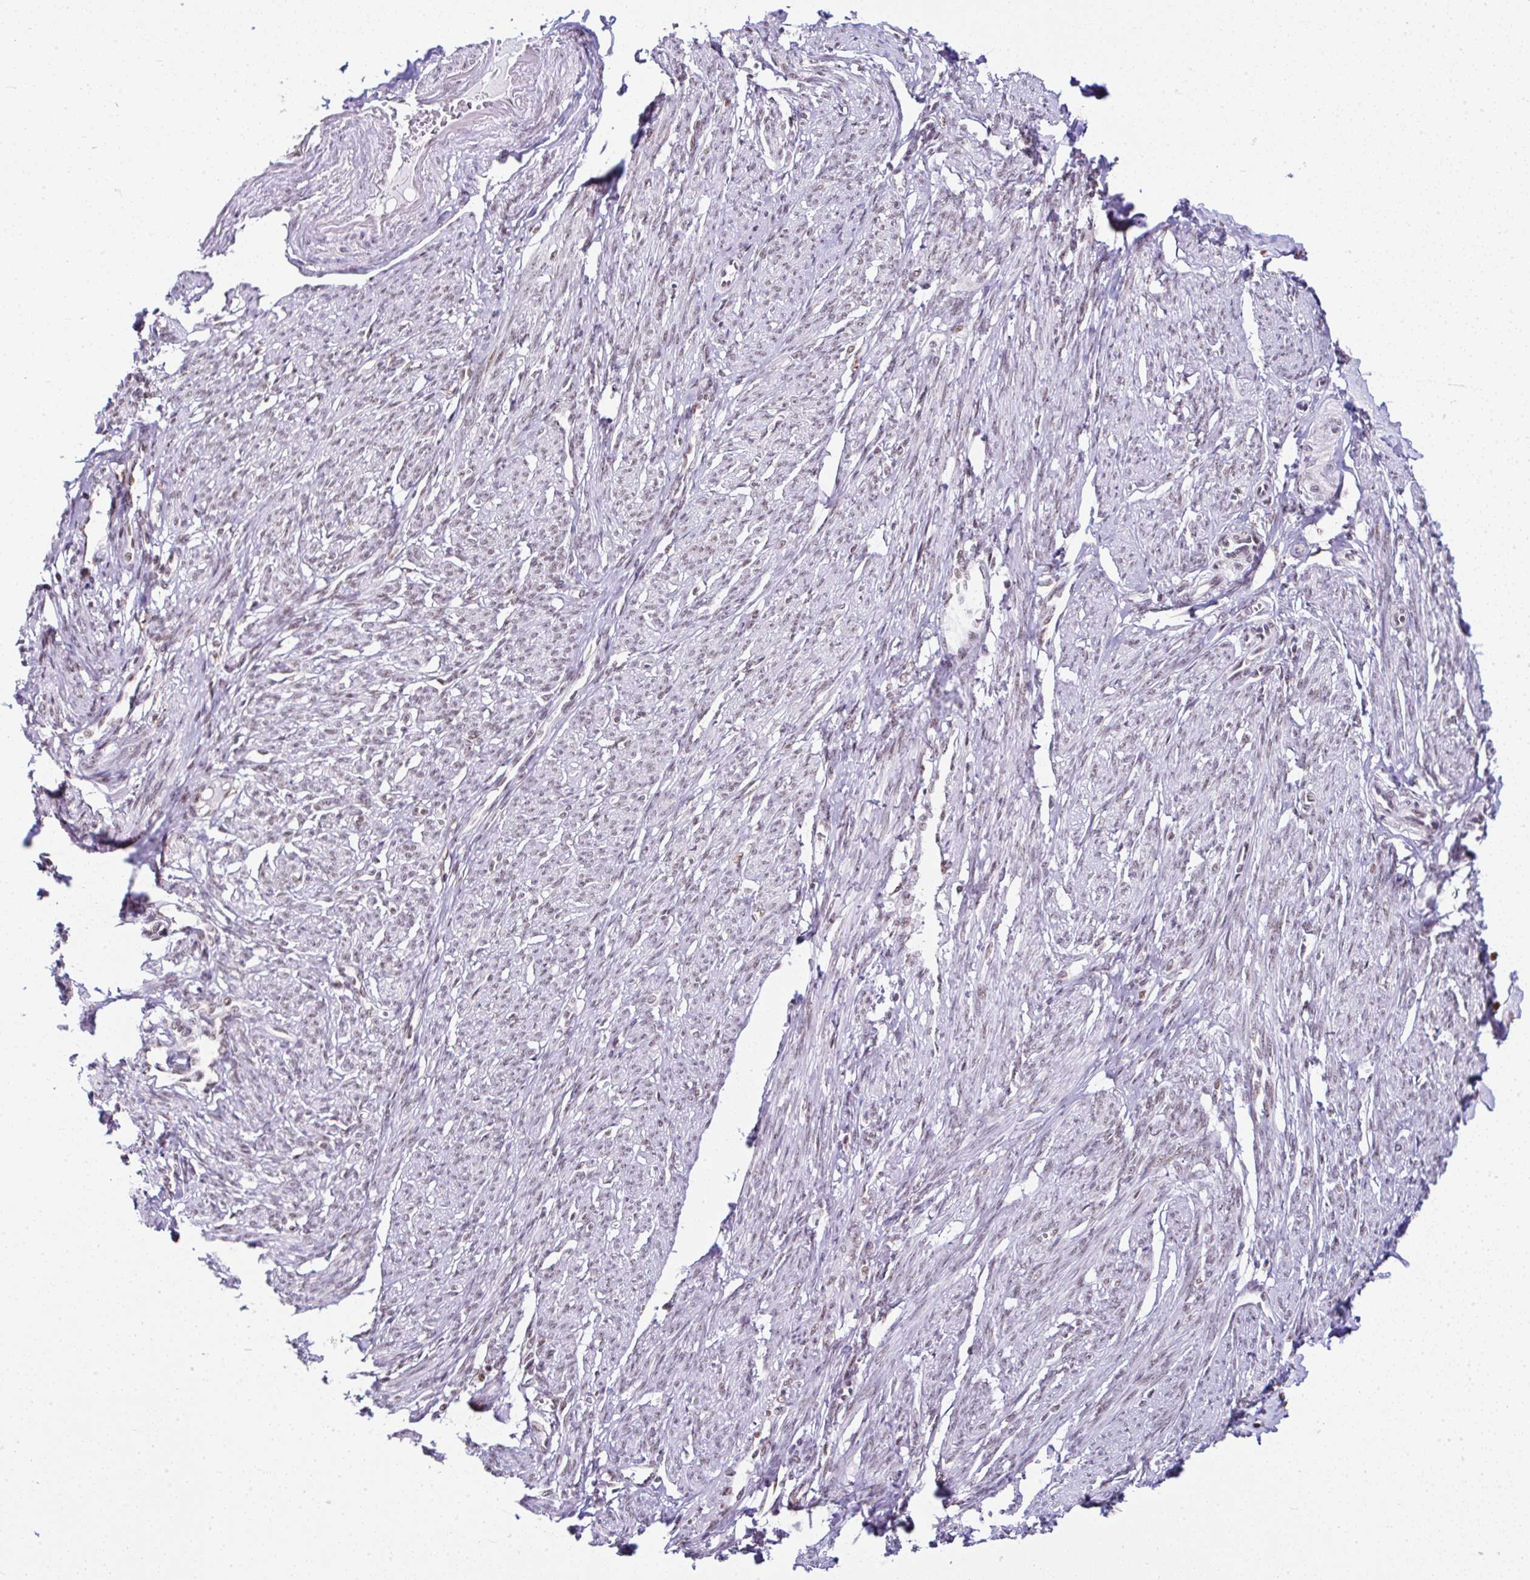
{"staining": {"intensity": "moderate", "quantity": "25%-75%", "location": "nuclear"}, "tissue": "smooth muscle", "cell_type": "Smooth muscle cells", "image_type": "normal", "snomed": [{"axis": "morphology", "description": "Normal tissue, NOS"}, {"axis": "topography", "description": "Smooth muscle"}], "caption": "Moderate nuclear staining for a protein is seen in approximately 25%-75% of smooth muscle cells of benign smooth muscle using immunohistochemistry.", "gene": "PTPN2", "patient": {"sex": "female", "age": 65}}